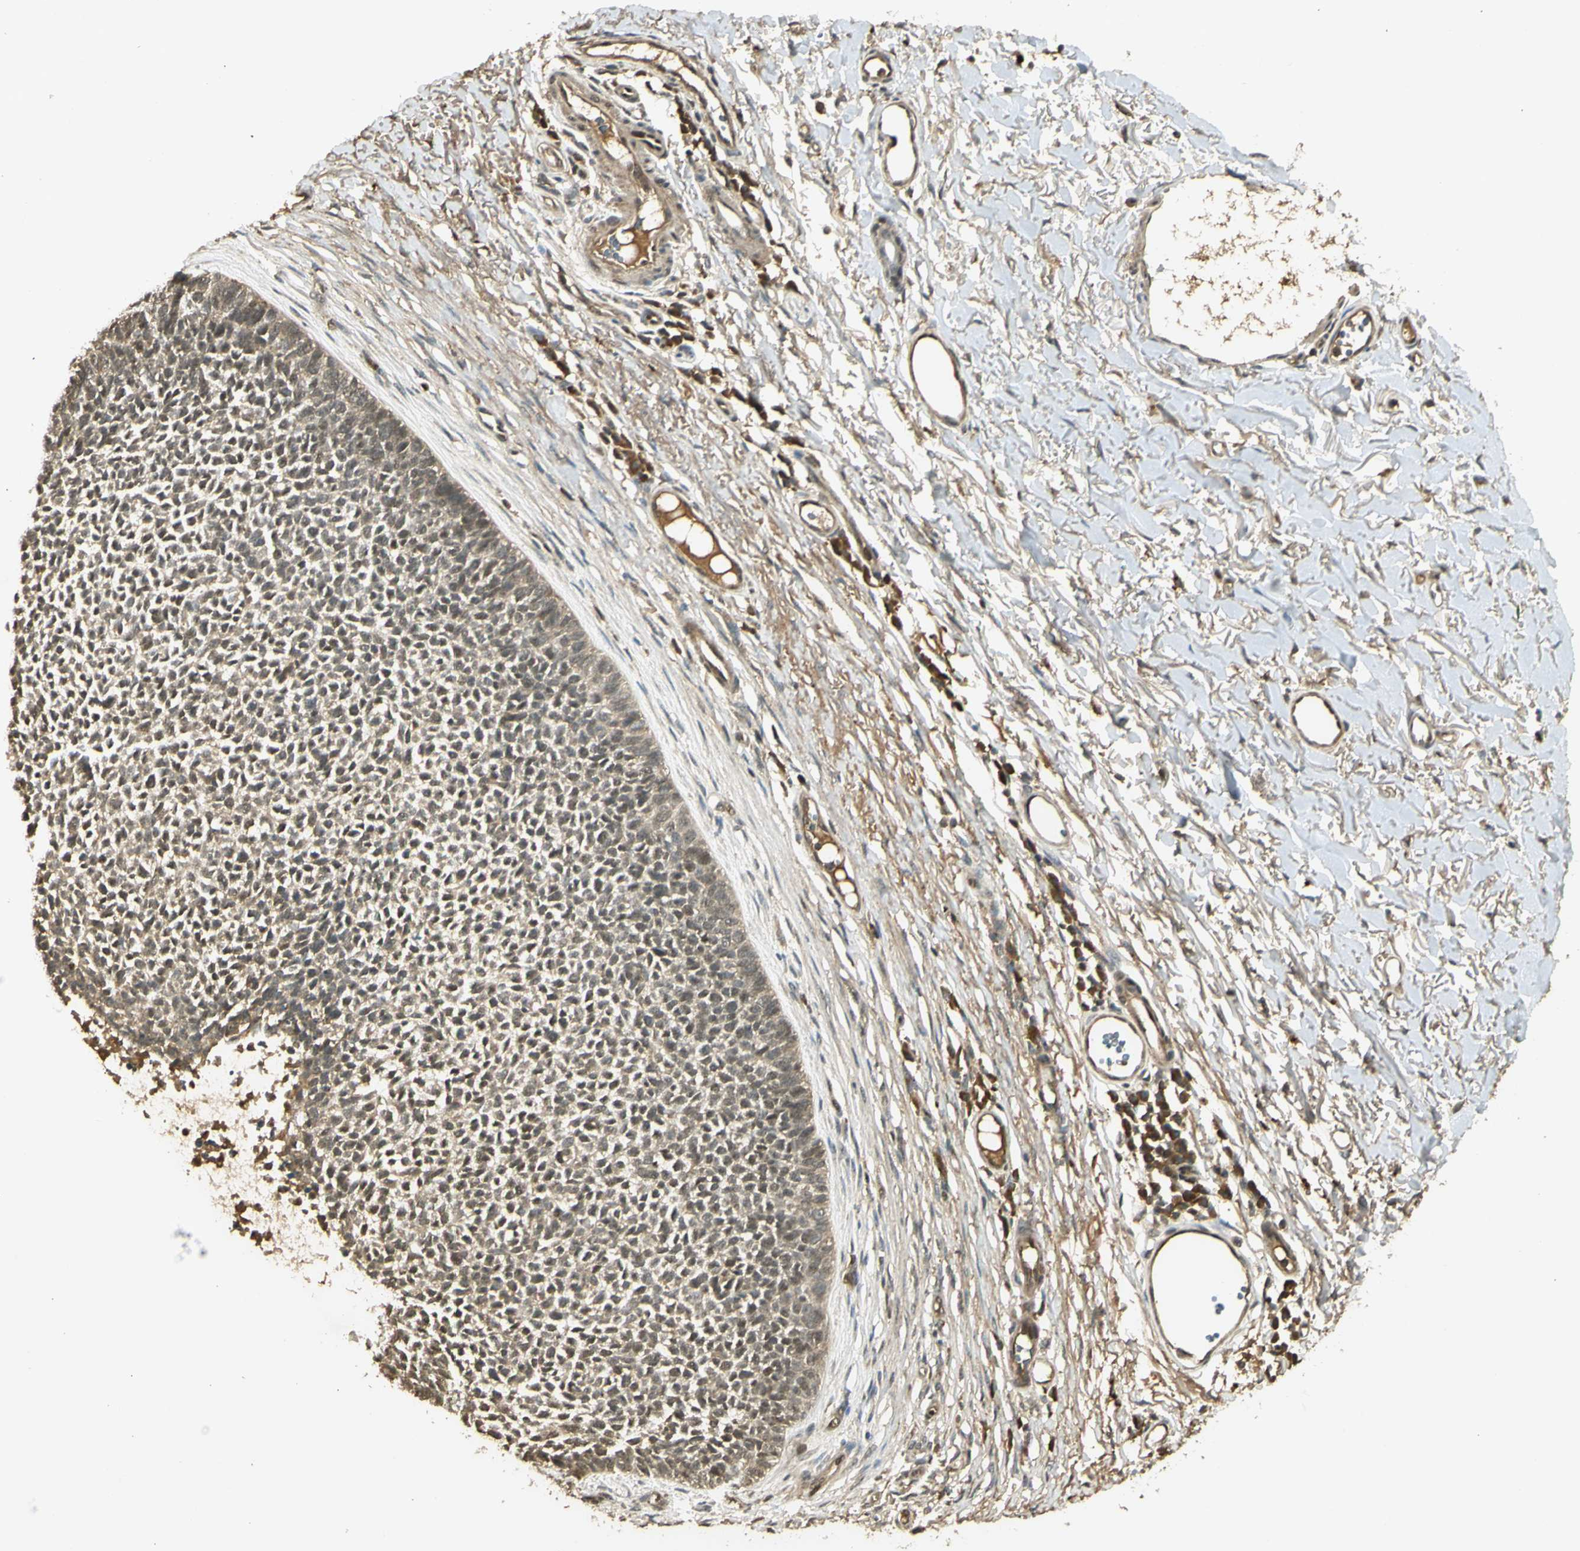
{"staining": {"intensity": "weak", "quantity": ">75%", "location": "nuclear"}, "tissue": "skin cancer", "cell_type": "Tumor cells", "image_type": "cancer", "snomed": [{"axis": "morphology", "description": "Basal cell carcinoma"}, {"axis": "topography", "description": "Skin"}], "caption": "A low amount of weak nuclear positivity is present in approximately >75% of tumor cells in basal cell carcinoma (skin) tissue. (DAB (3,3'-diaminobenzidine) IHC with brightfield microscopy, high magnification).", "gene": "GMEB2", "patient": {"sex": "female", "age": 84}}